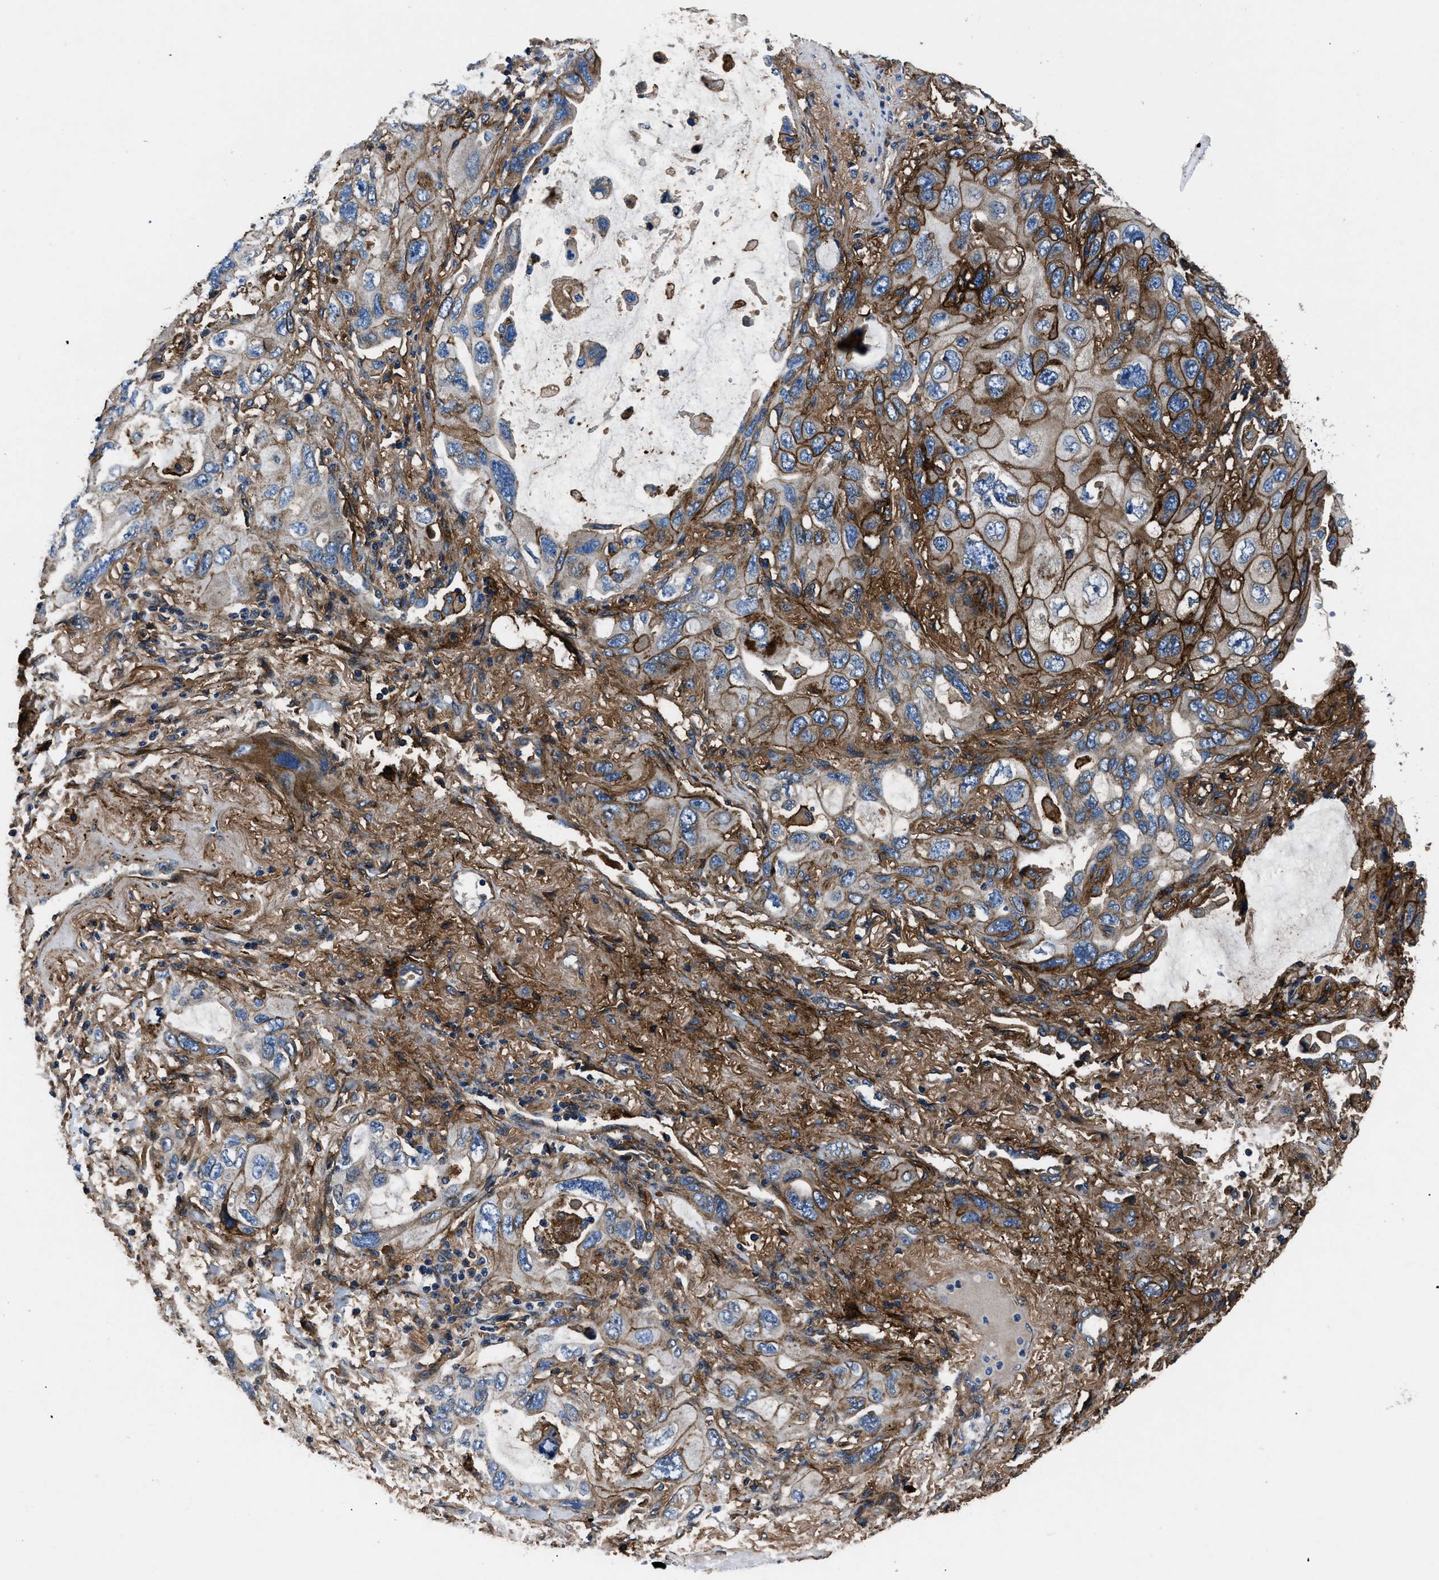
{"staining": {"intensity": "moderate", "quantity": ">75%", "location": "cytoplasmic/membranous"}, "tissue": "lung cancer", "cell_type": "Tumor cells", "image_type": "cancer", "snomed": [{"axis": "morphology", "description": "Squamous cell carcinoma, NOS"}, {"axis": "topography", "description": "Lung"}], "caption": "A micrograph of squamous cell carcinoma (lung) stained for a protein displays moderate cytoplasmic/membranous brown staining in tumor cells.", "gene": "CD276", "patient": {"sex": "female", "age": 73}}